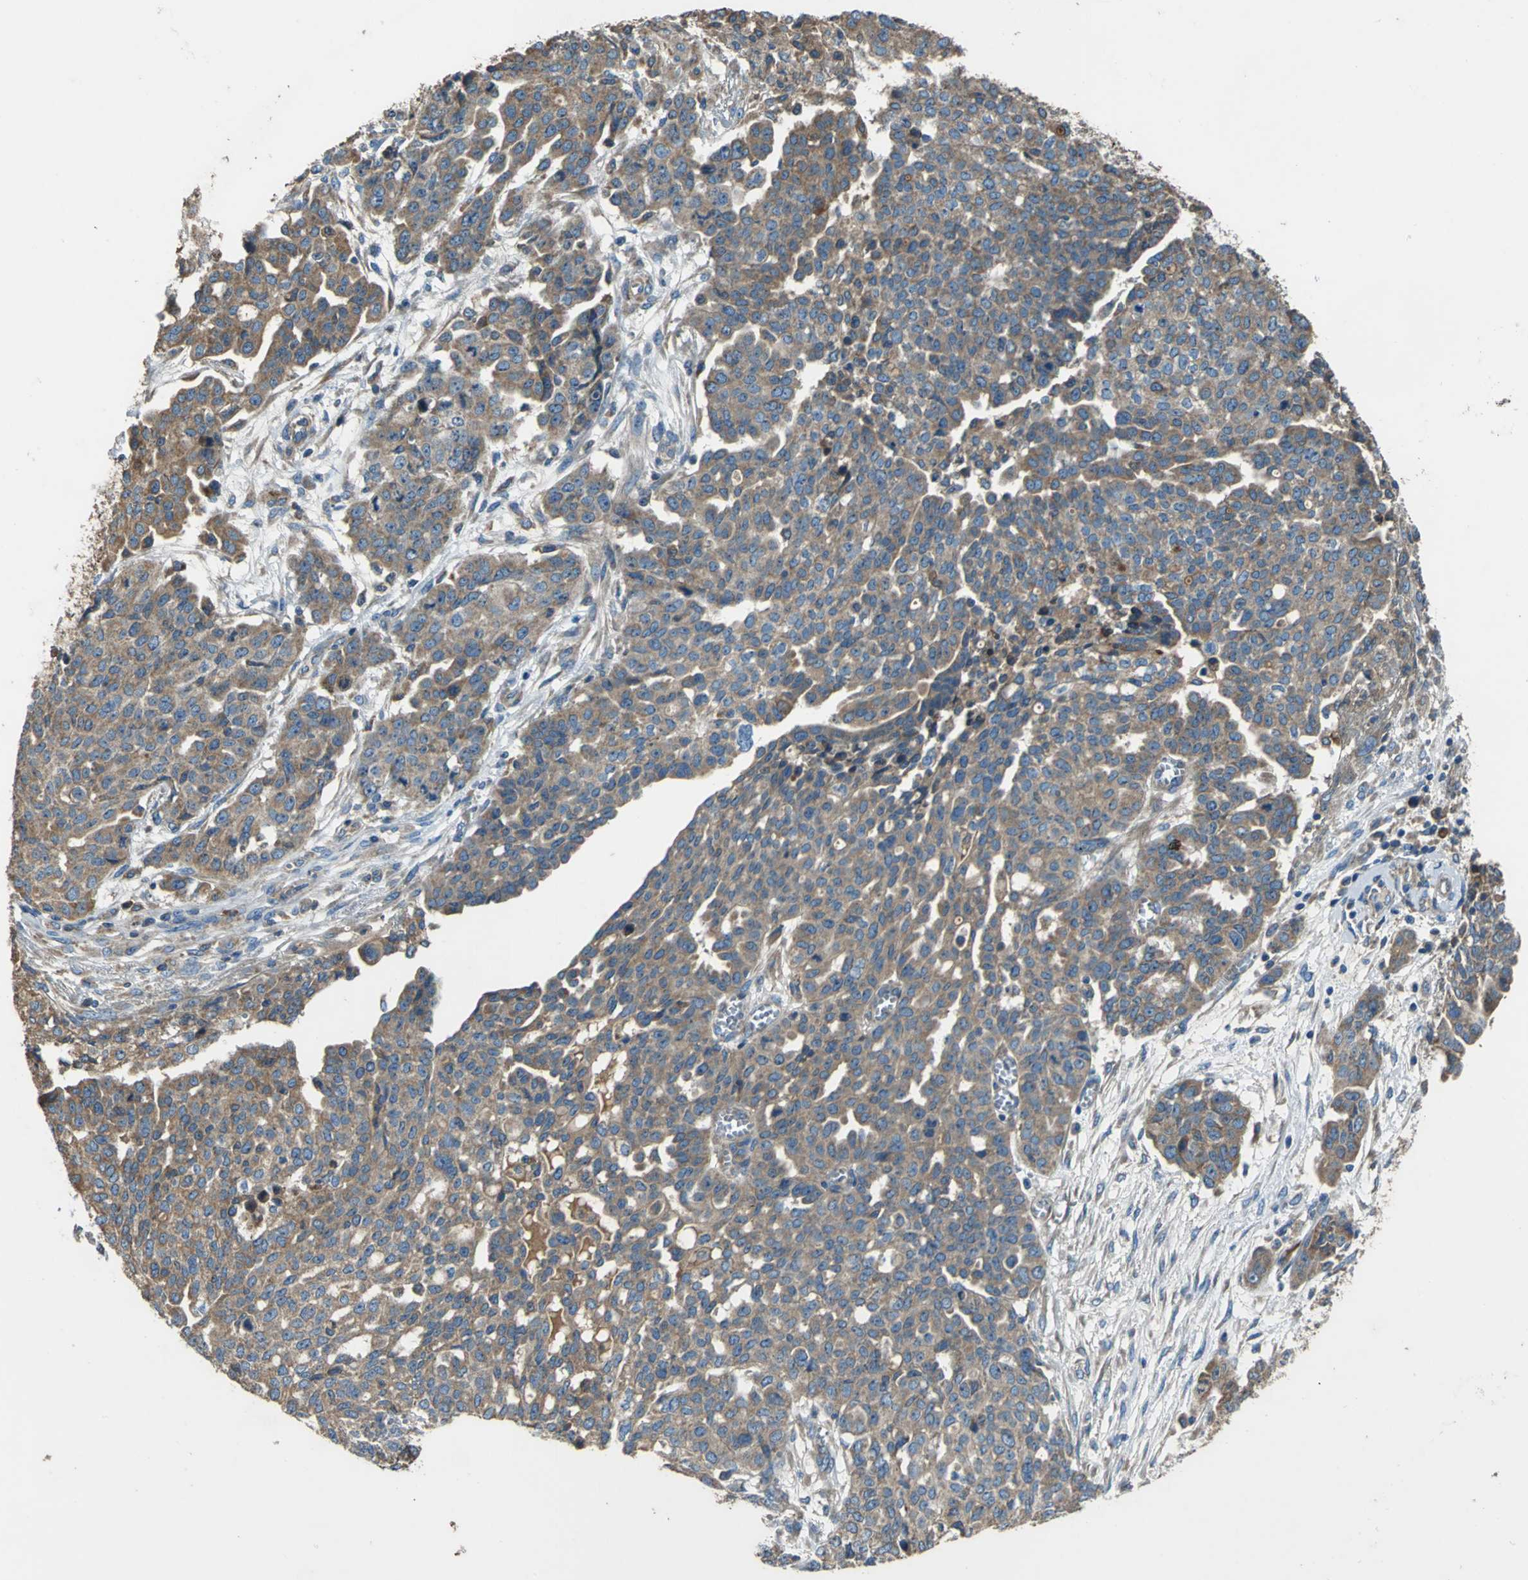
{"staining": {"intensity": "moderate", "quantity": ">75%", "location": "cytoplasmic/membranous"}, "tissue": "ovarian cancer", "cell_type": "Tumor cells", "image_type": "cancer", "snomed": [{"axis": "morphology", "description": "Cystadenocarcinoma, serous, NOS"}, {"axis": "topography", "description": "Soft tissue"}, {"axis": "topography", "description": "Ovary"}], "caption": "A high-resolution image shows immunohistochemistry (IHC) staining of ovarian cancer, which demonstrates moderate cytoplasmic/membranous expression in about >75% of tumor cells. (Stains: DAB (3,3'-diaminobenzidine) in brown, nuclei in blue, Microscopy: brightfield microscopy at high magnification).", "gene": "HEPH", "patient": {"sex": "female", "age": 57}}